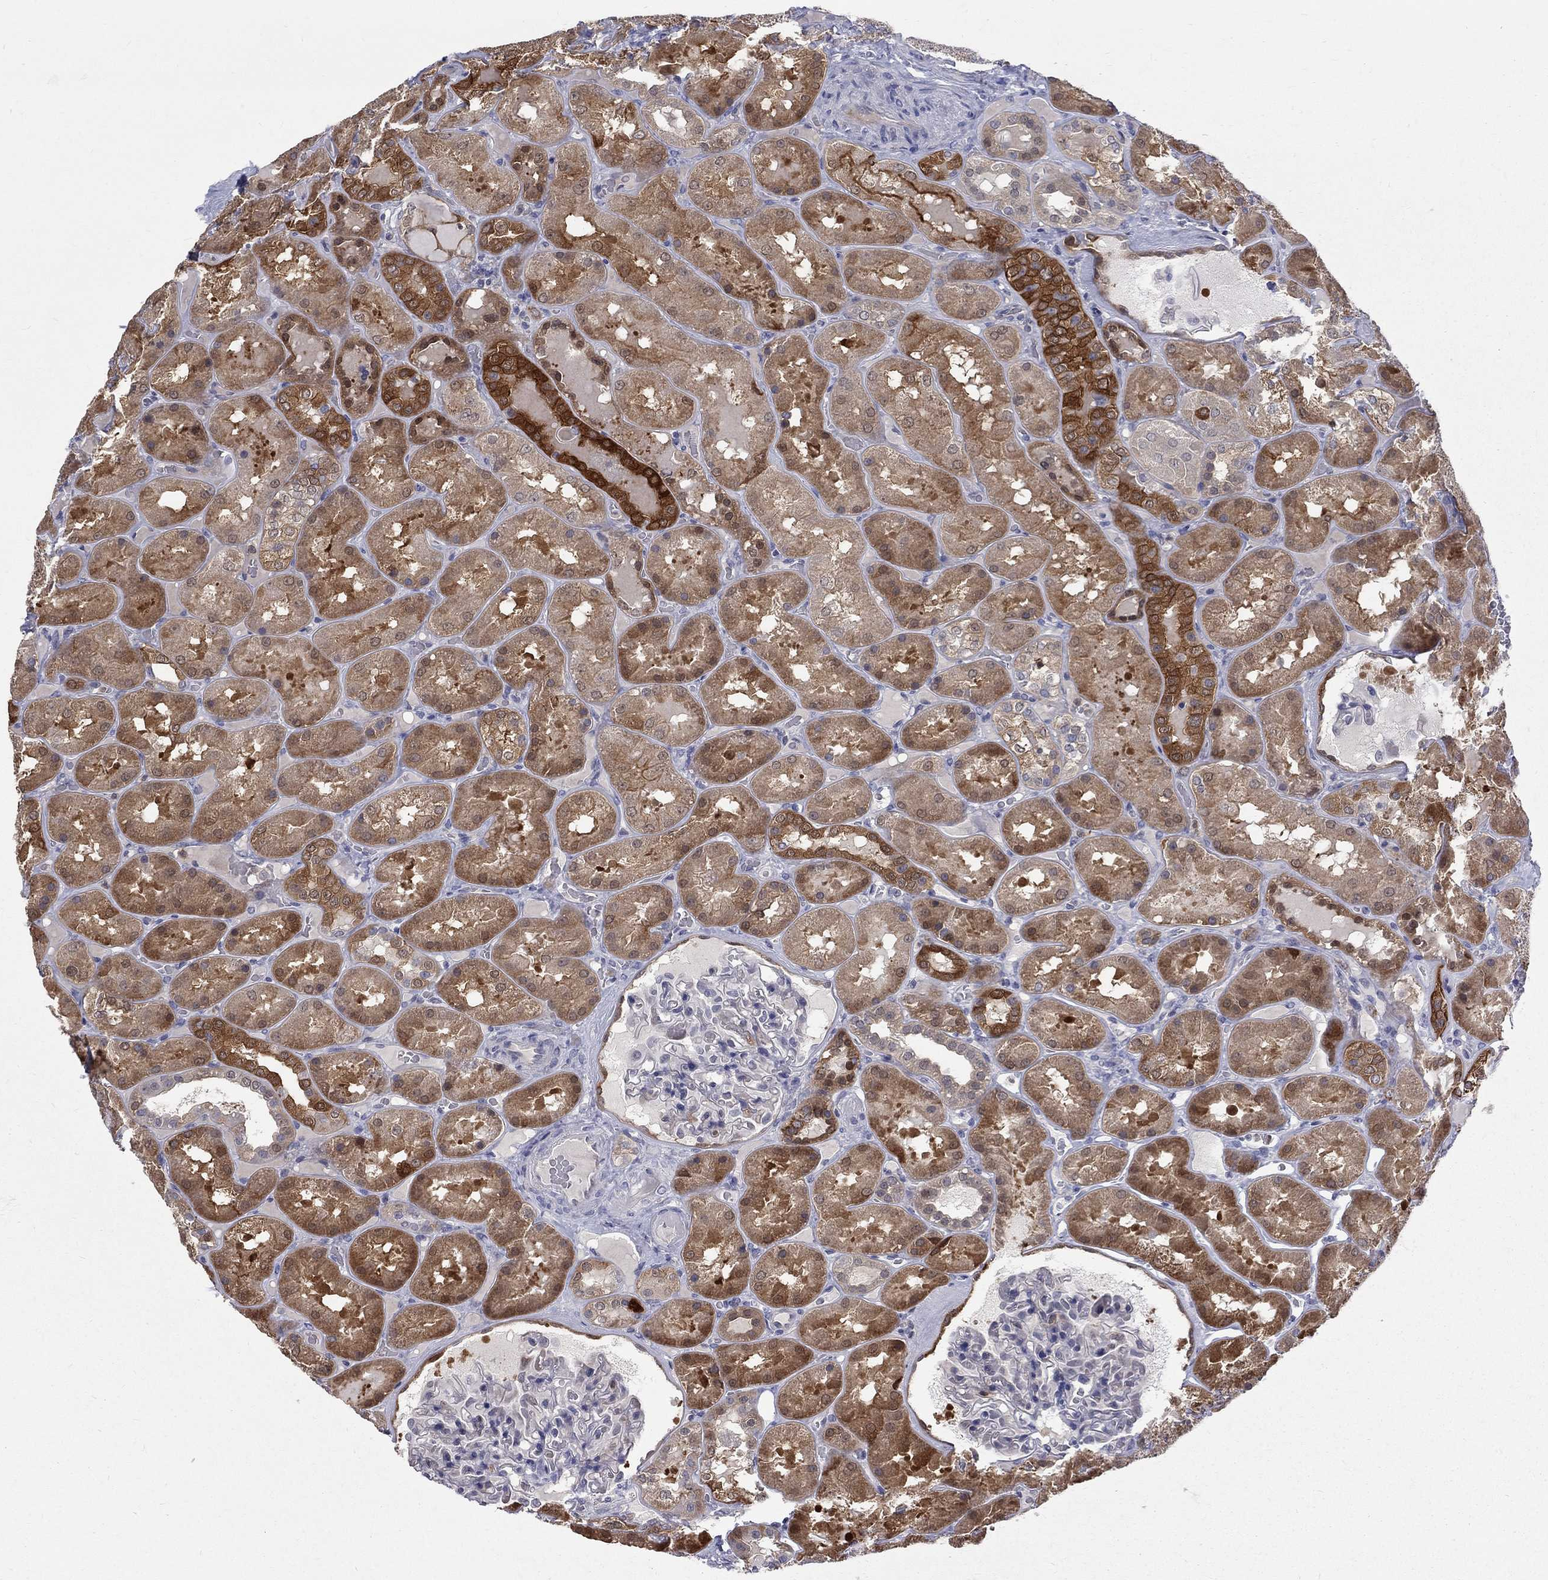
{"staining": {"intensity": "negative", "quantity": "none", "location": "none"}, "tissue": "kidney", "cell_type": "Cells in glomeruli", "image_type": "normal", "snomed": [{"axis": "morphology", "description": "Normal tissue, NOS"}, {"axis": "topography", "description": "Kidney"}], "caption": "IHC image of benign kidney: kidney stained with DAB (3,3'-diaminobenzidine) shows no significant protein expression in cells in glomeruli.", "gene": "HKDC1", "patient": {"sex": "male", "age": 73}}